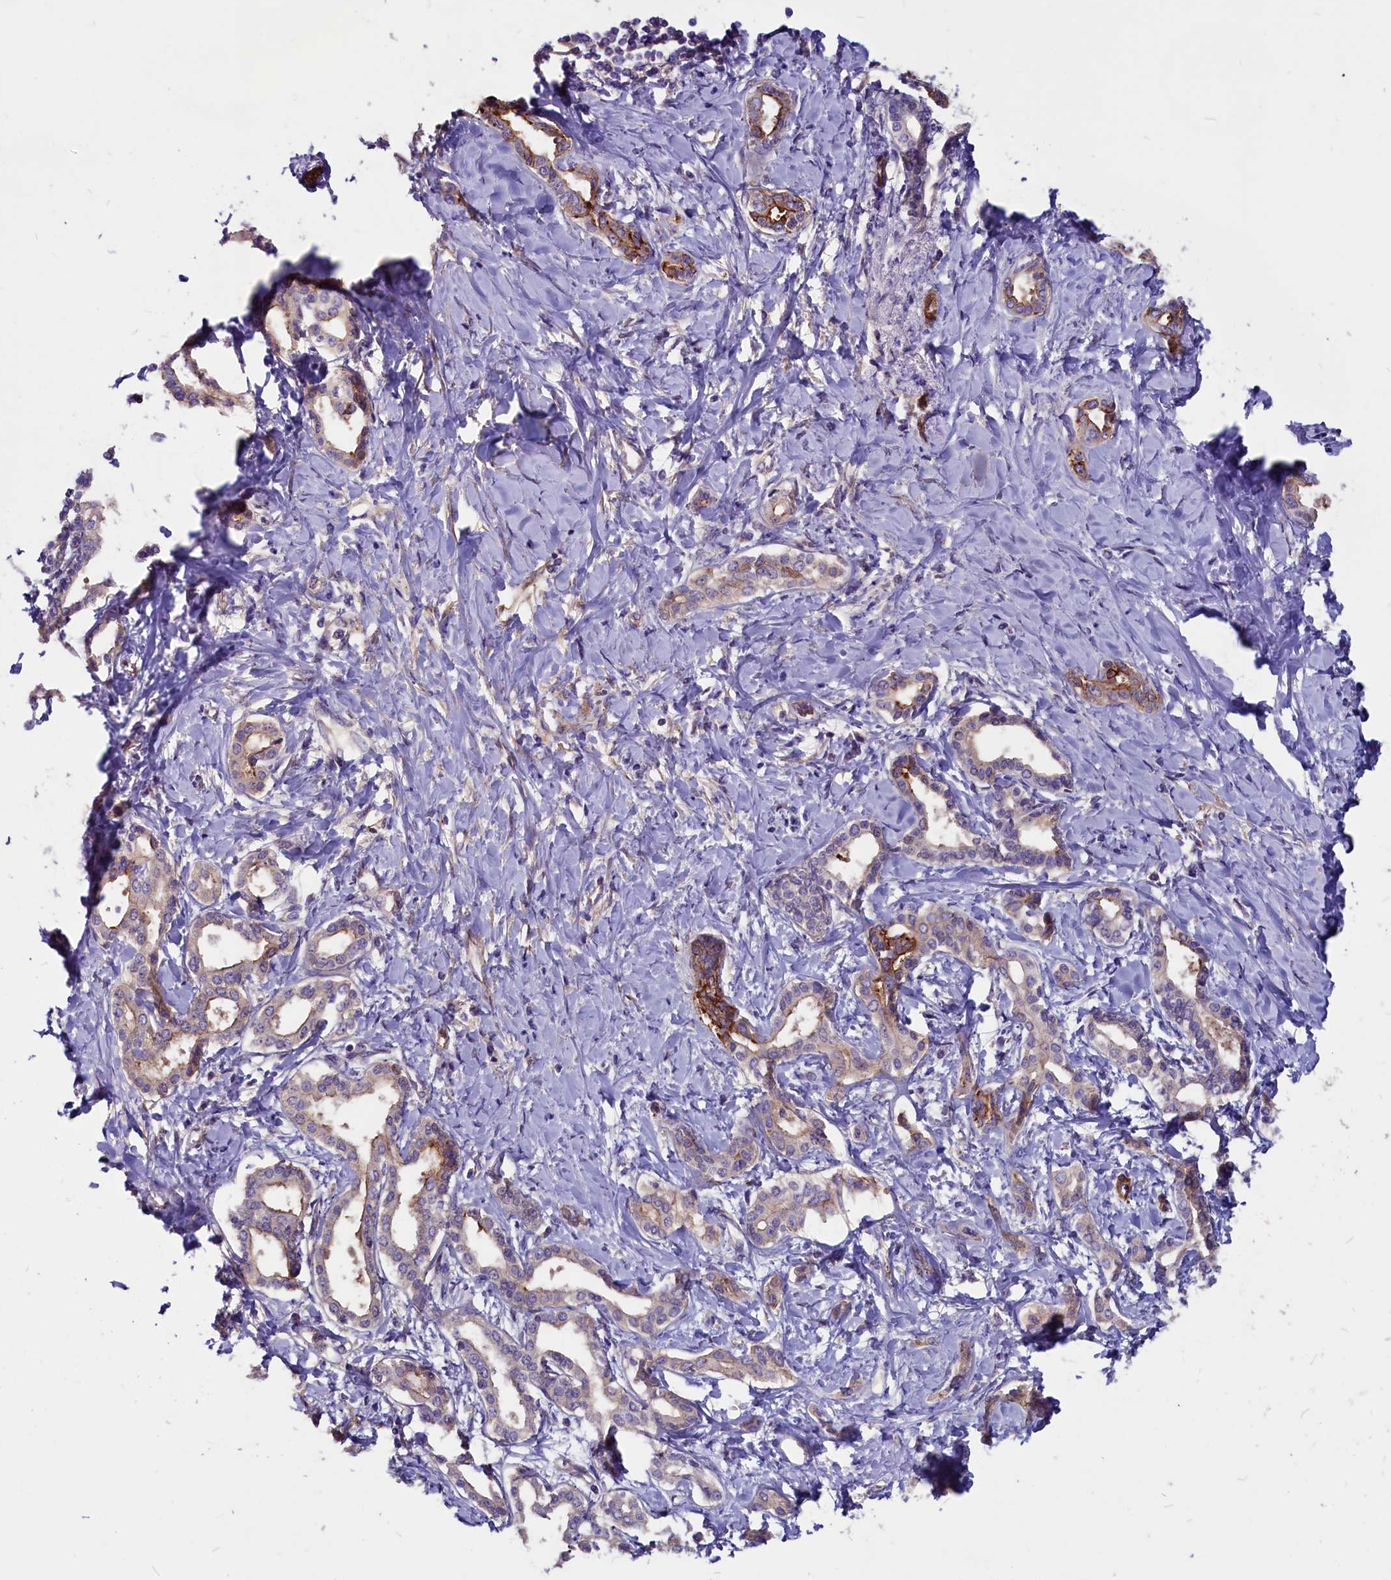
{"staining": {"intensity": "moderate", "quantity": "<25%", "location": "cytoplasmic/membranous"}, "tissue": "liver cancer", "cell_type": "Tumor cells", "image_type": "cancer", "snomed": [{"axis": "morphology", "description": "Cholangiocarcinoma"}, {"axis": "topography", "description": "Liver"}], "caption": "Liver cholangiocarcinoma stained with DAB immunohistochemistry demonstrates low levels of moderate cytoplasmic/membranous expression in approximately <25% of tumor cells.", "gene": "ZNF749", "patient": {"sex": "female", "age": 77}}